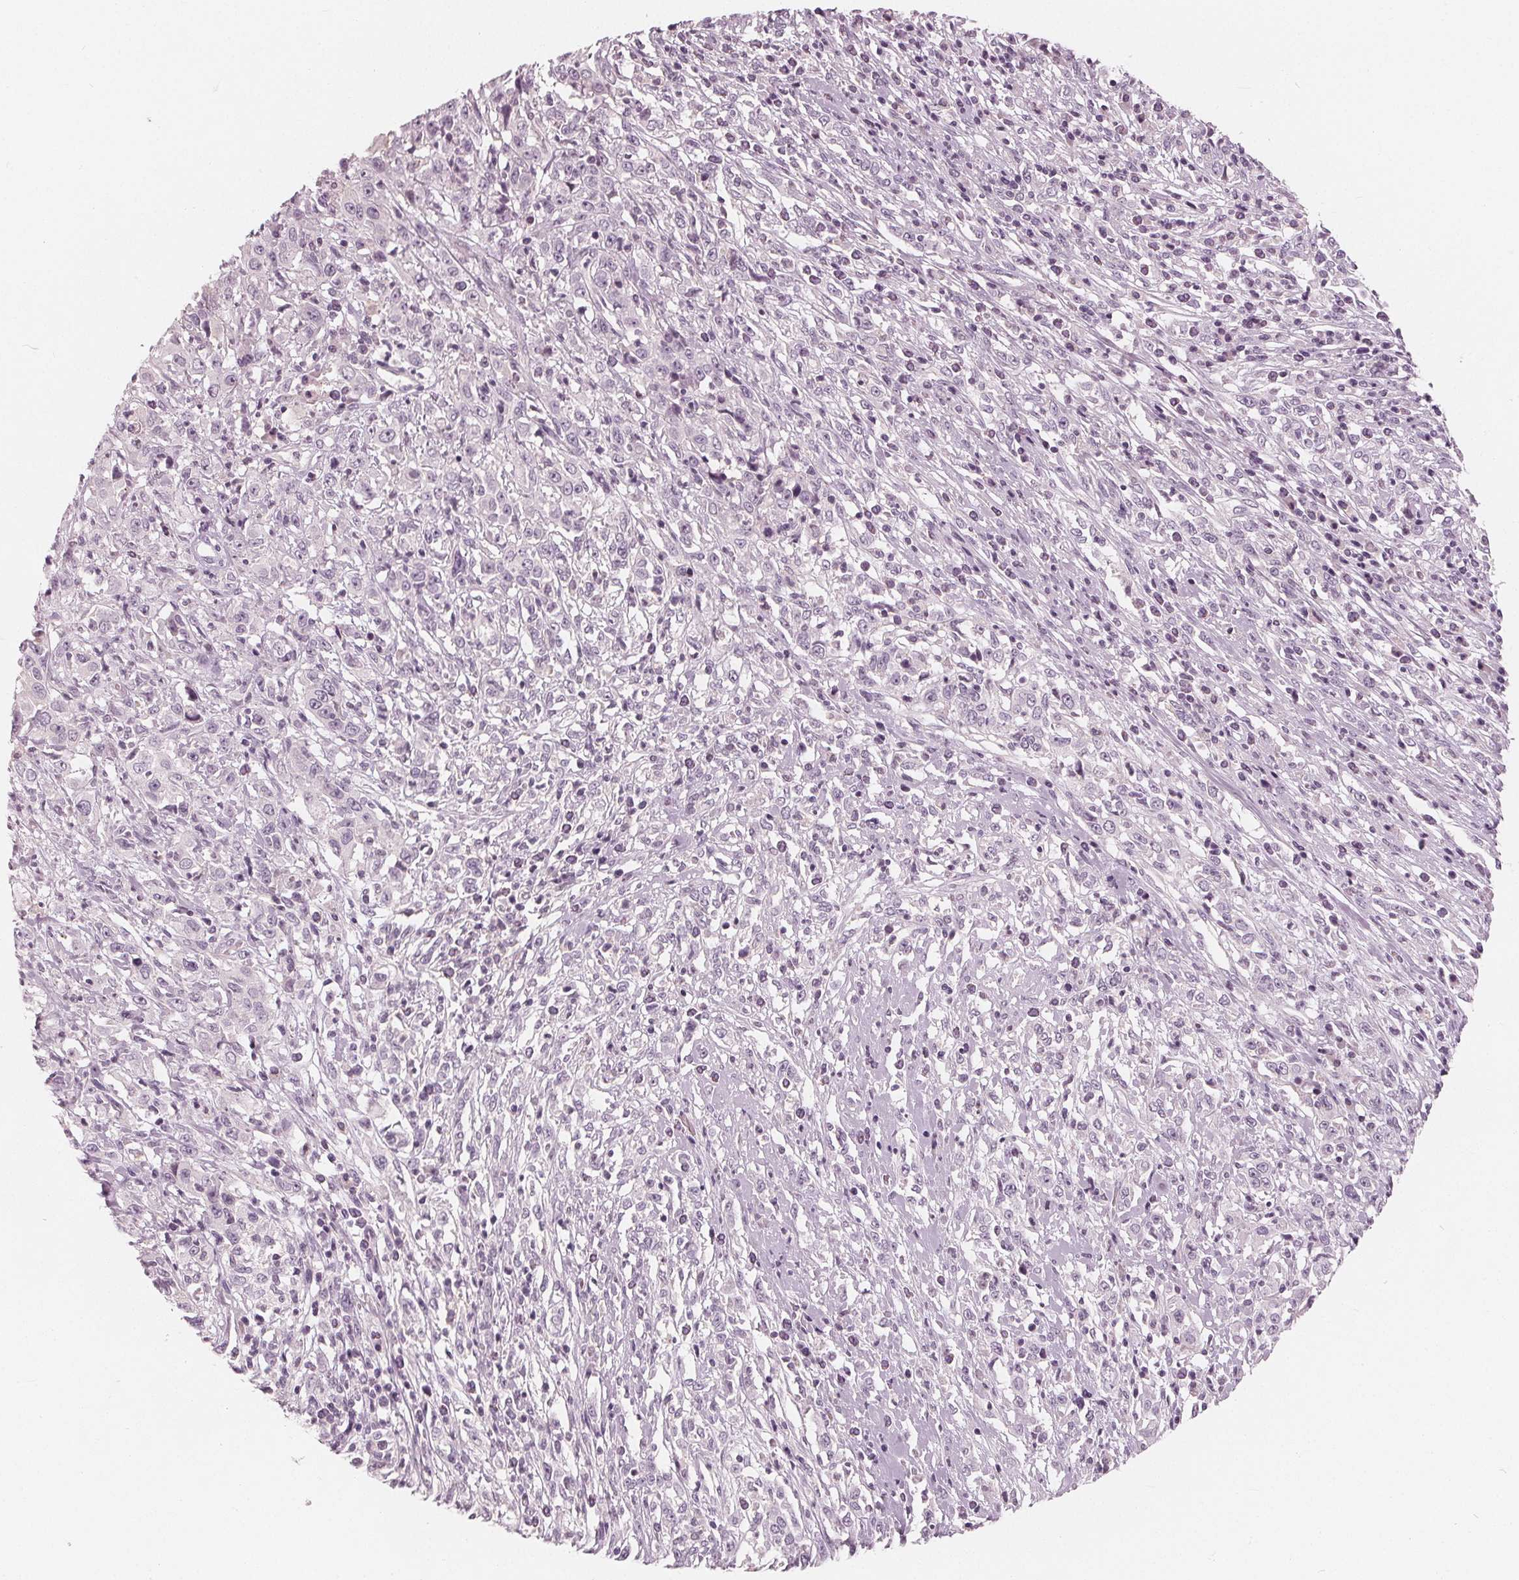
{"staining": {"intensity": "negative", "quantity": "none", "location": "none"}, "tissue": "cervical cancer", "cell_type": "Tumor cells", "image_type": "cancer", "snomed": [{"axis": "morphology", "description": "Adenocarcinoma, NOS"}, {"axis": "topography", "description": "Cervix"}], "caption": "A high-resolution image shows immunohistochemistry (IHC) staining of cervical adenocarcinoma, which reveals no significant positivity in tumor cells.", "gene": "SAT2", "patient": {"sex": "female", "age": 40}}